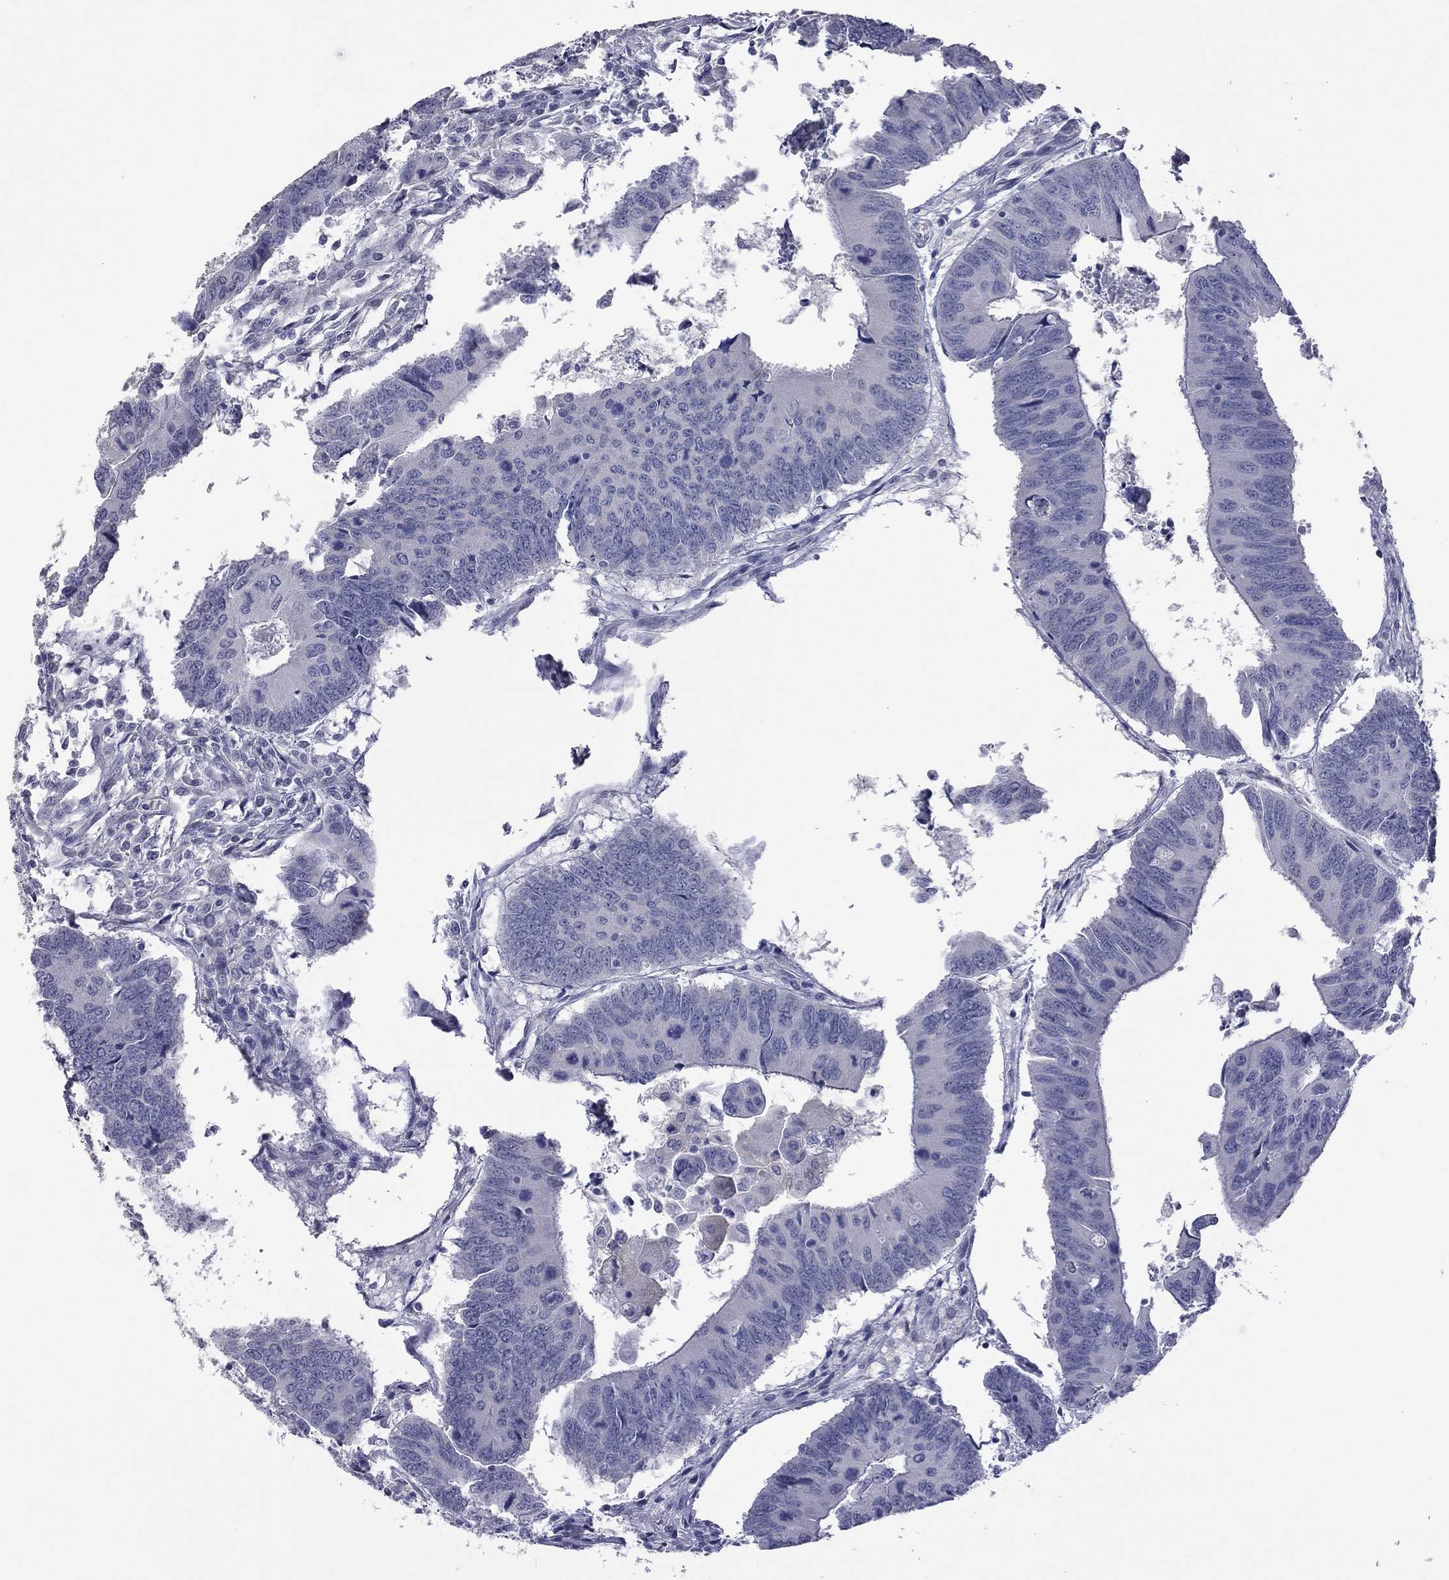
{"staining": {"intensity": "negative", "quantity": "none", "location": "none"}, "tissue": "colorectal cancer", "cell_type": "Tumor cells", "image_type": "cancer", "snomed": [{"axis": "morphology", "description": "Adenocarcinoma, NOS"}, {"axis": "topography", "description": "Rectum"}], "caption": "Immunohistochemistry (IHC) of adenocarcinoma (colorectal) demonstrates no staining in tumor cells. Nuclei are stained in blue.", "gene": "HYLS1", "patient": {"sex": "male", "age": 67}}